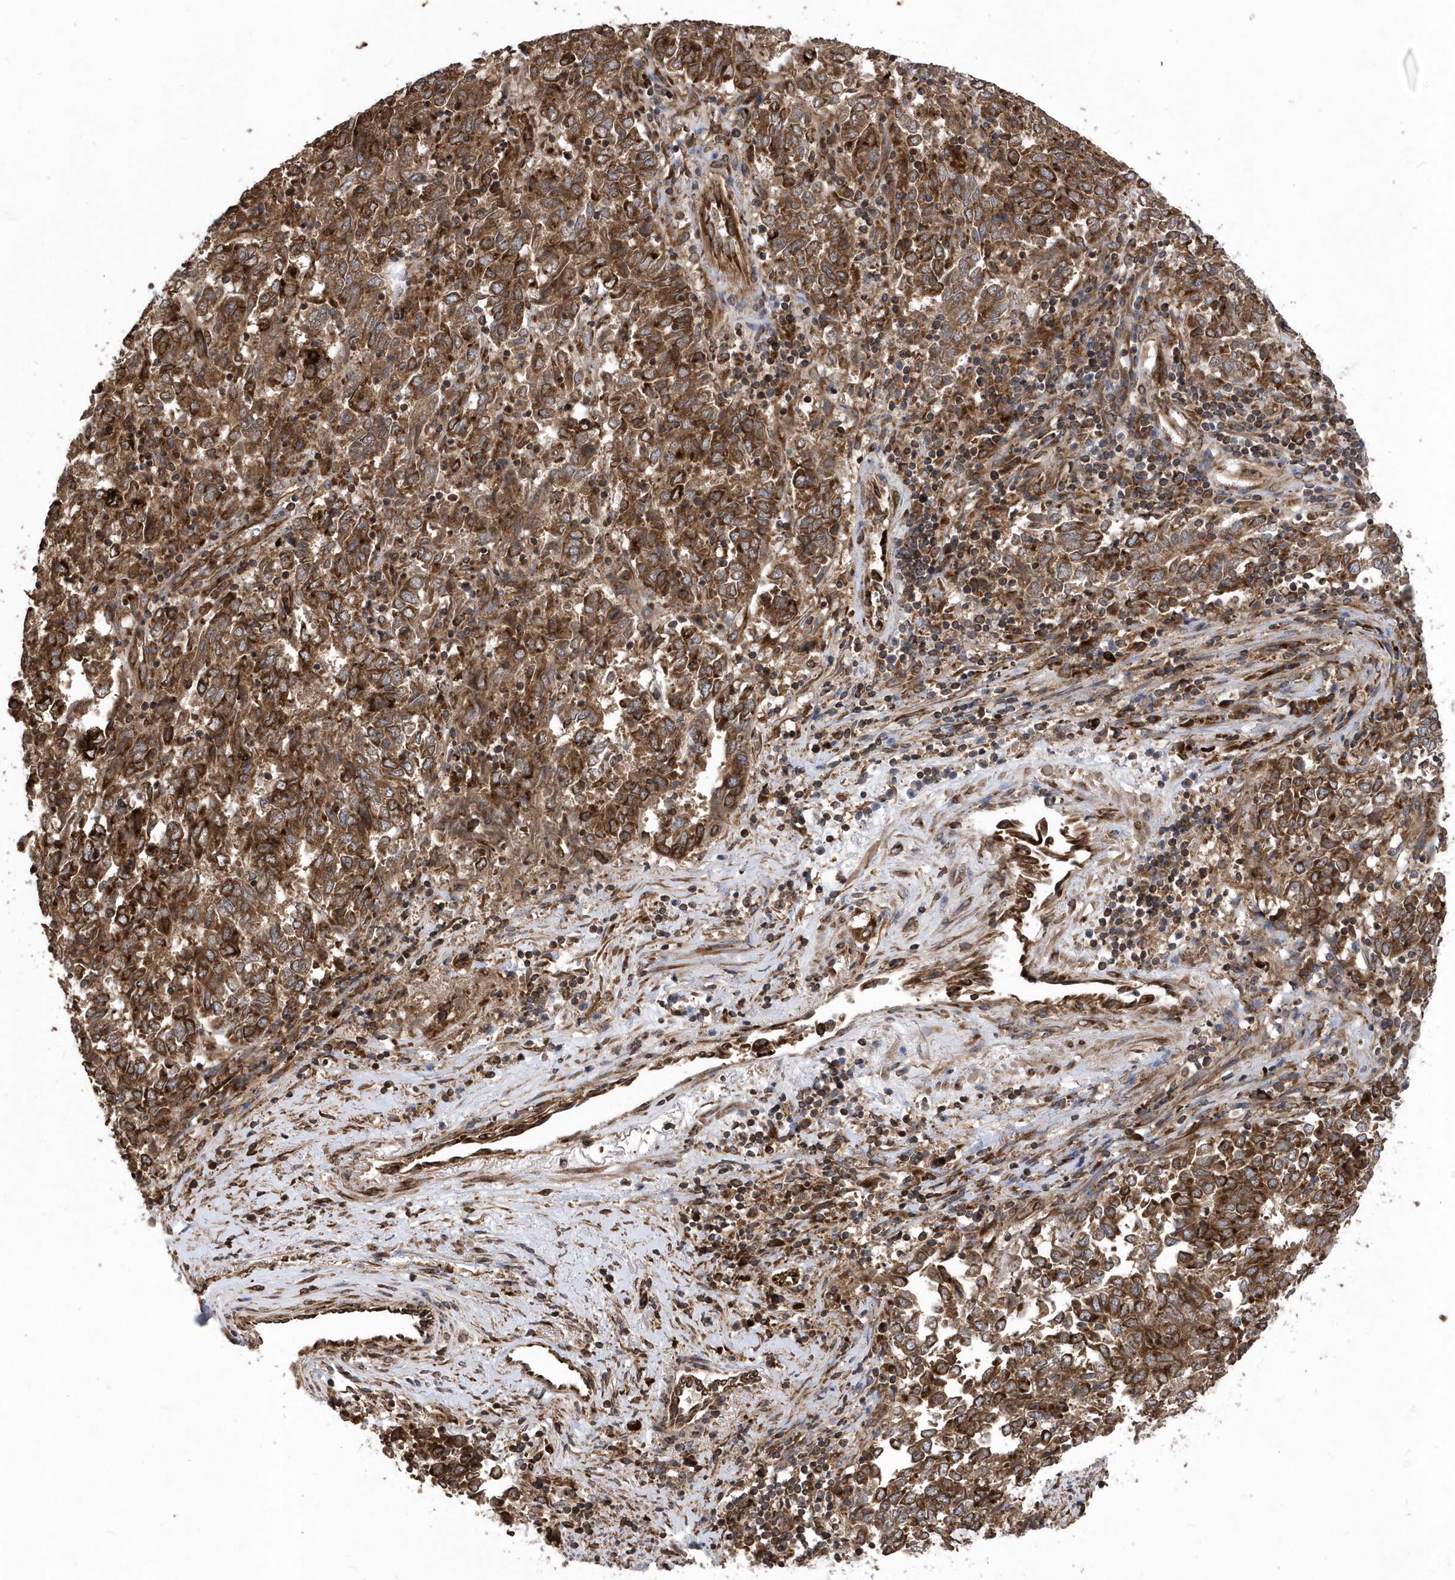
{"staining": {"intensity": "moderate", "quantity": ">75%", "location": "cytoplasmic/membranous"}, "tissue": "endometrial cancer", "cell_type": "Tumor cells", "image_type": "cancer", "snomed": [{"axis": "morphology", "description": "Adenocarcinoma, NOS"}, {"axis": "topography", "description": "Endometrium"}], "caption": "Immunohistochemical staining of endometrial adenocarcinoma shows moderate cytoplasmic/membranous protein expression in approximately >75% of tumor cells.", "gene": "WASHC5", "patient": {"sex": "female", "age": 80}}